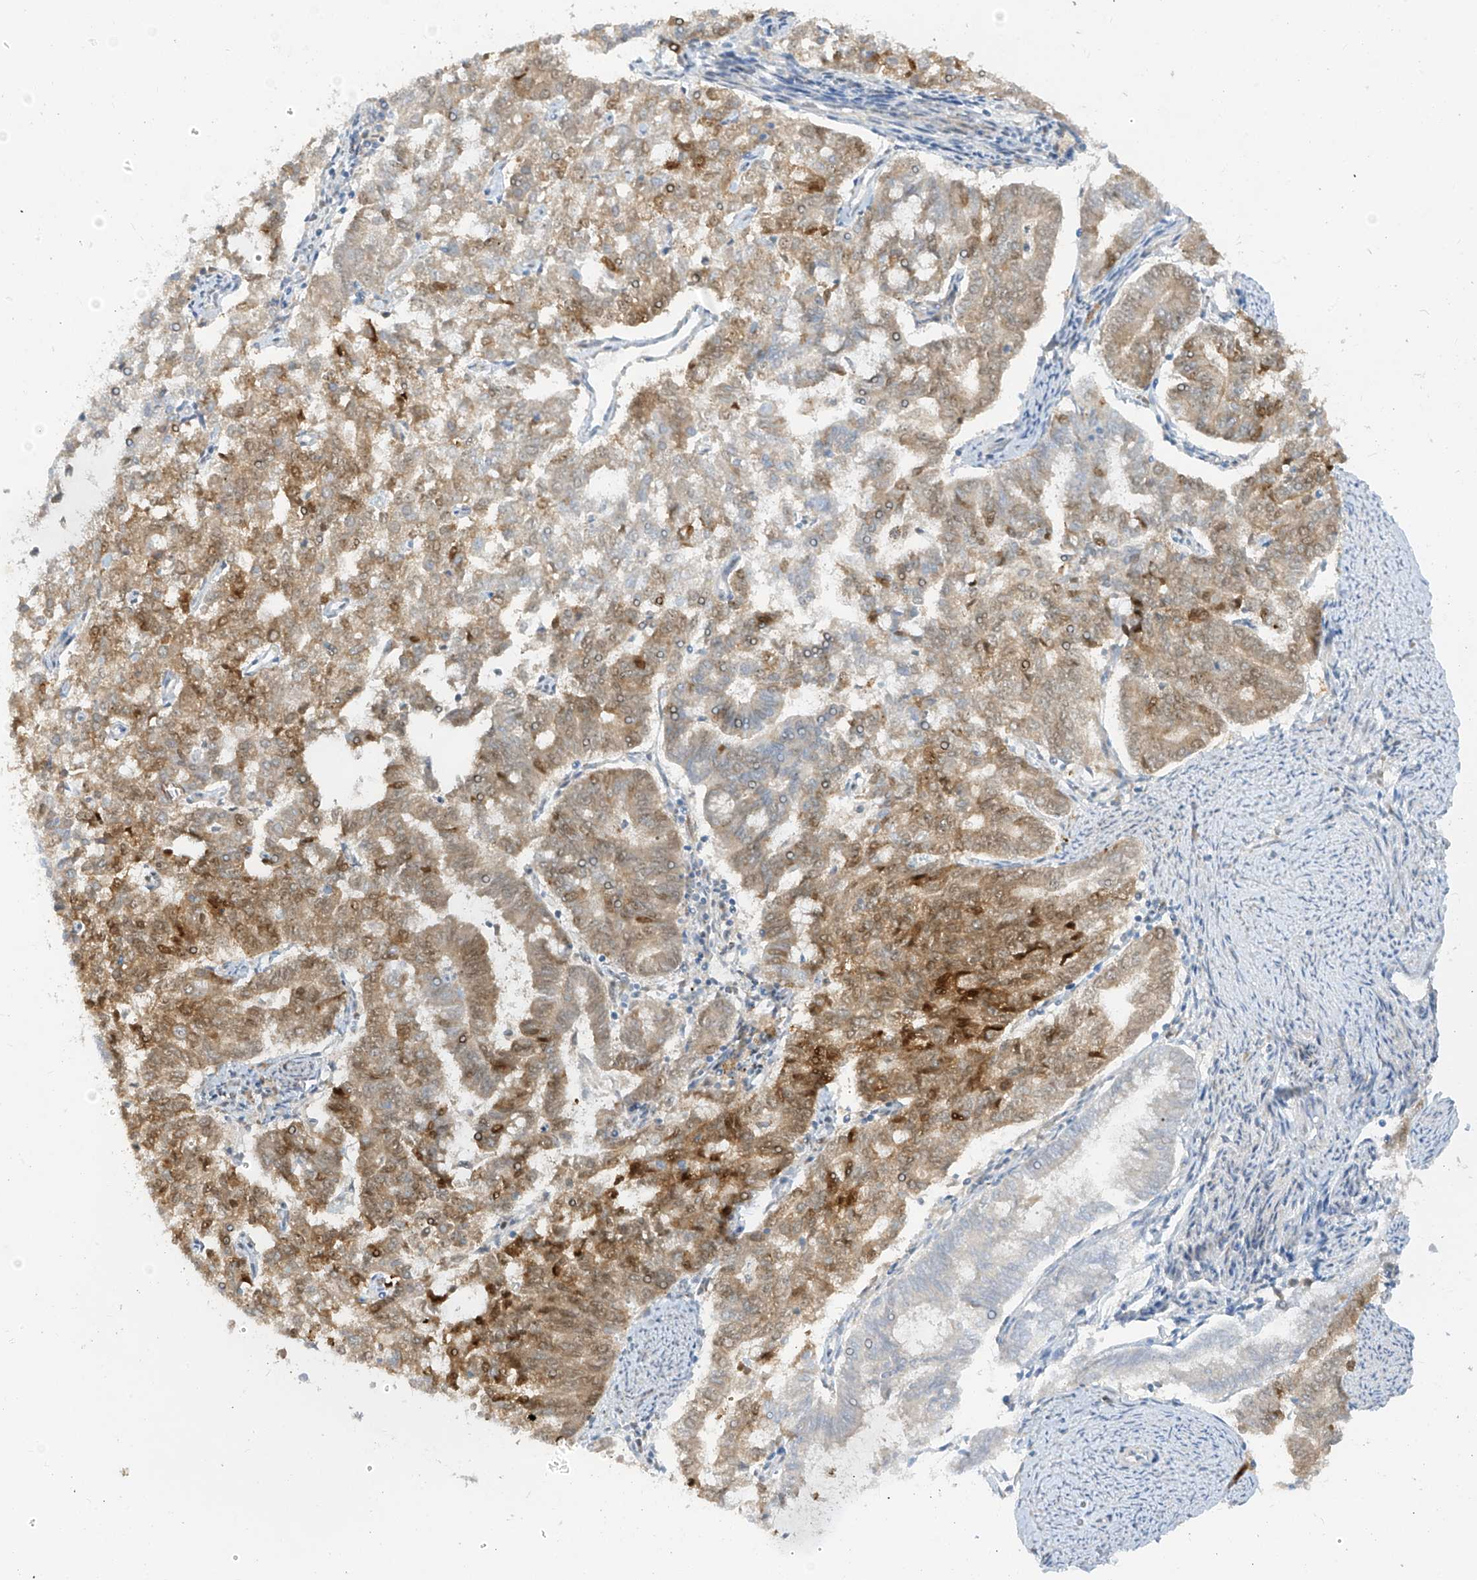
{"staining": {"intensity": "moderate", "quantity": "25%-75%", "location": "cytoplasmic/membranous"}, "tissue": "endometrial cancer", "cell_type": "Tumor cells", "image_type": "cancer", "snomed": [{"axis": "morphology", "description": "Adenocarcinoma, NOS"}, {"axis": "topography", "description": "Endometrium"}], "caption": "A high-resolution micrograph shows immunohistochemistry (IHC) staining of adenocarcinoma (endometrial), which shows moderate cytoplasmic/membranous staining in approximately 25%-75% of tumor cells.", "gene": "PM20D2", "patient": {"sex": "female", "age": 79}}